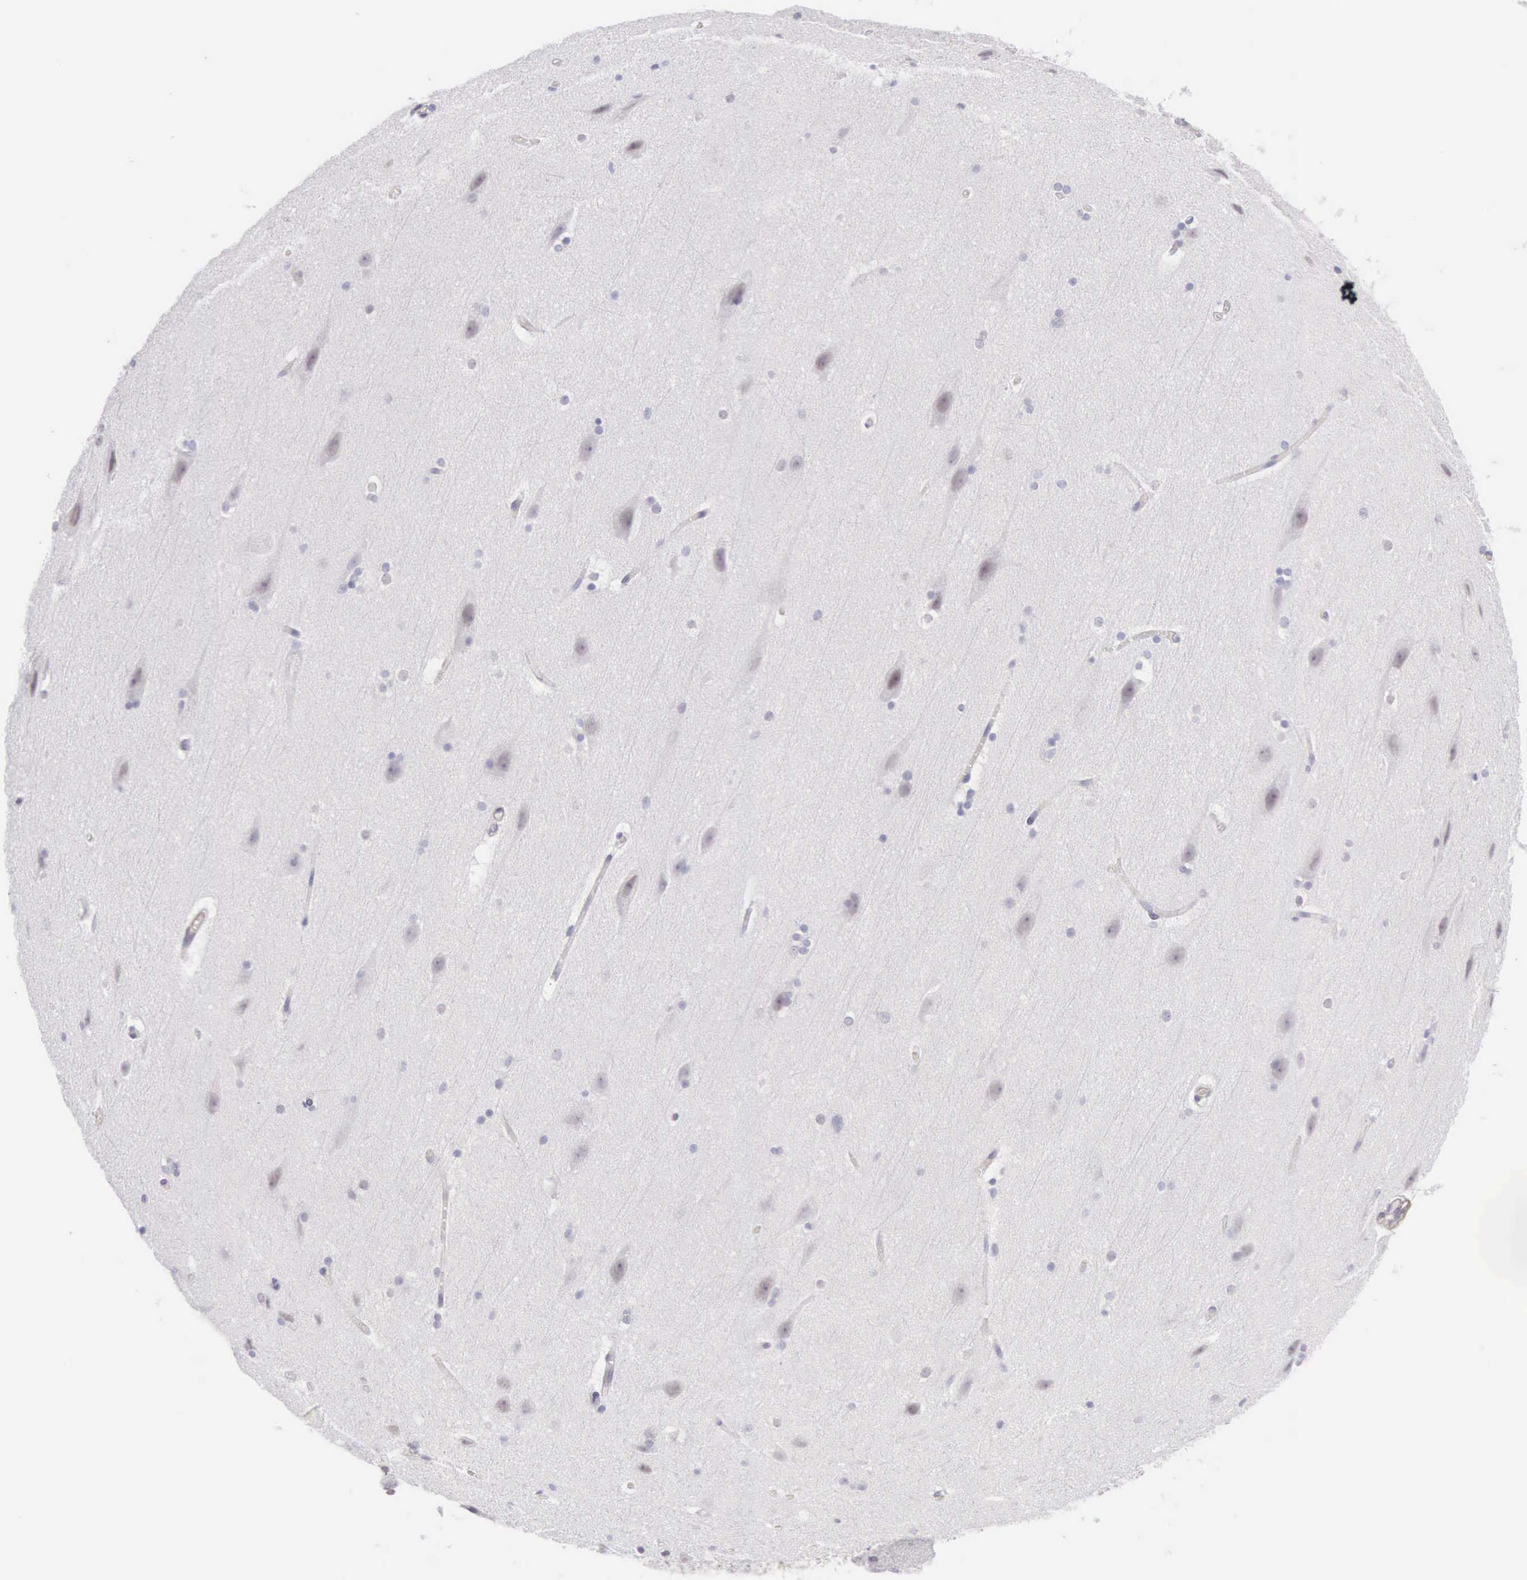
{"staining": {"intensity": "weak", "quantity": "<25%", "location": "cytoplasmic/membranous"}, "tissue": "cerebral cortex", "cell_type": "Endothelial cells", "image_type": "normal", "snomed": [{"axis": "morphology", "description": "Normal tissue, NOS"}, {"axis": "topography", "description": "Cerebral cortex"}, {"axis": "topography", "description": "Hippocampus"}], "caption": "Immunohistochemistry (IHC) of unremarkable cerebral cortex shows no positivity in endothelial cells. The staining was performed using DAB (3,3'-diaminobenzidine) to visualize the protein expression in brown, while the nuclei were stained in blue with hematoxylin (Magnification: 20x).", "gene": "ARFGAP3", "patient": {"sex": "female", "age": 19}}